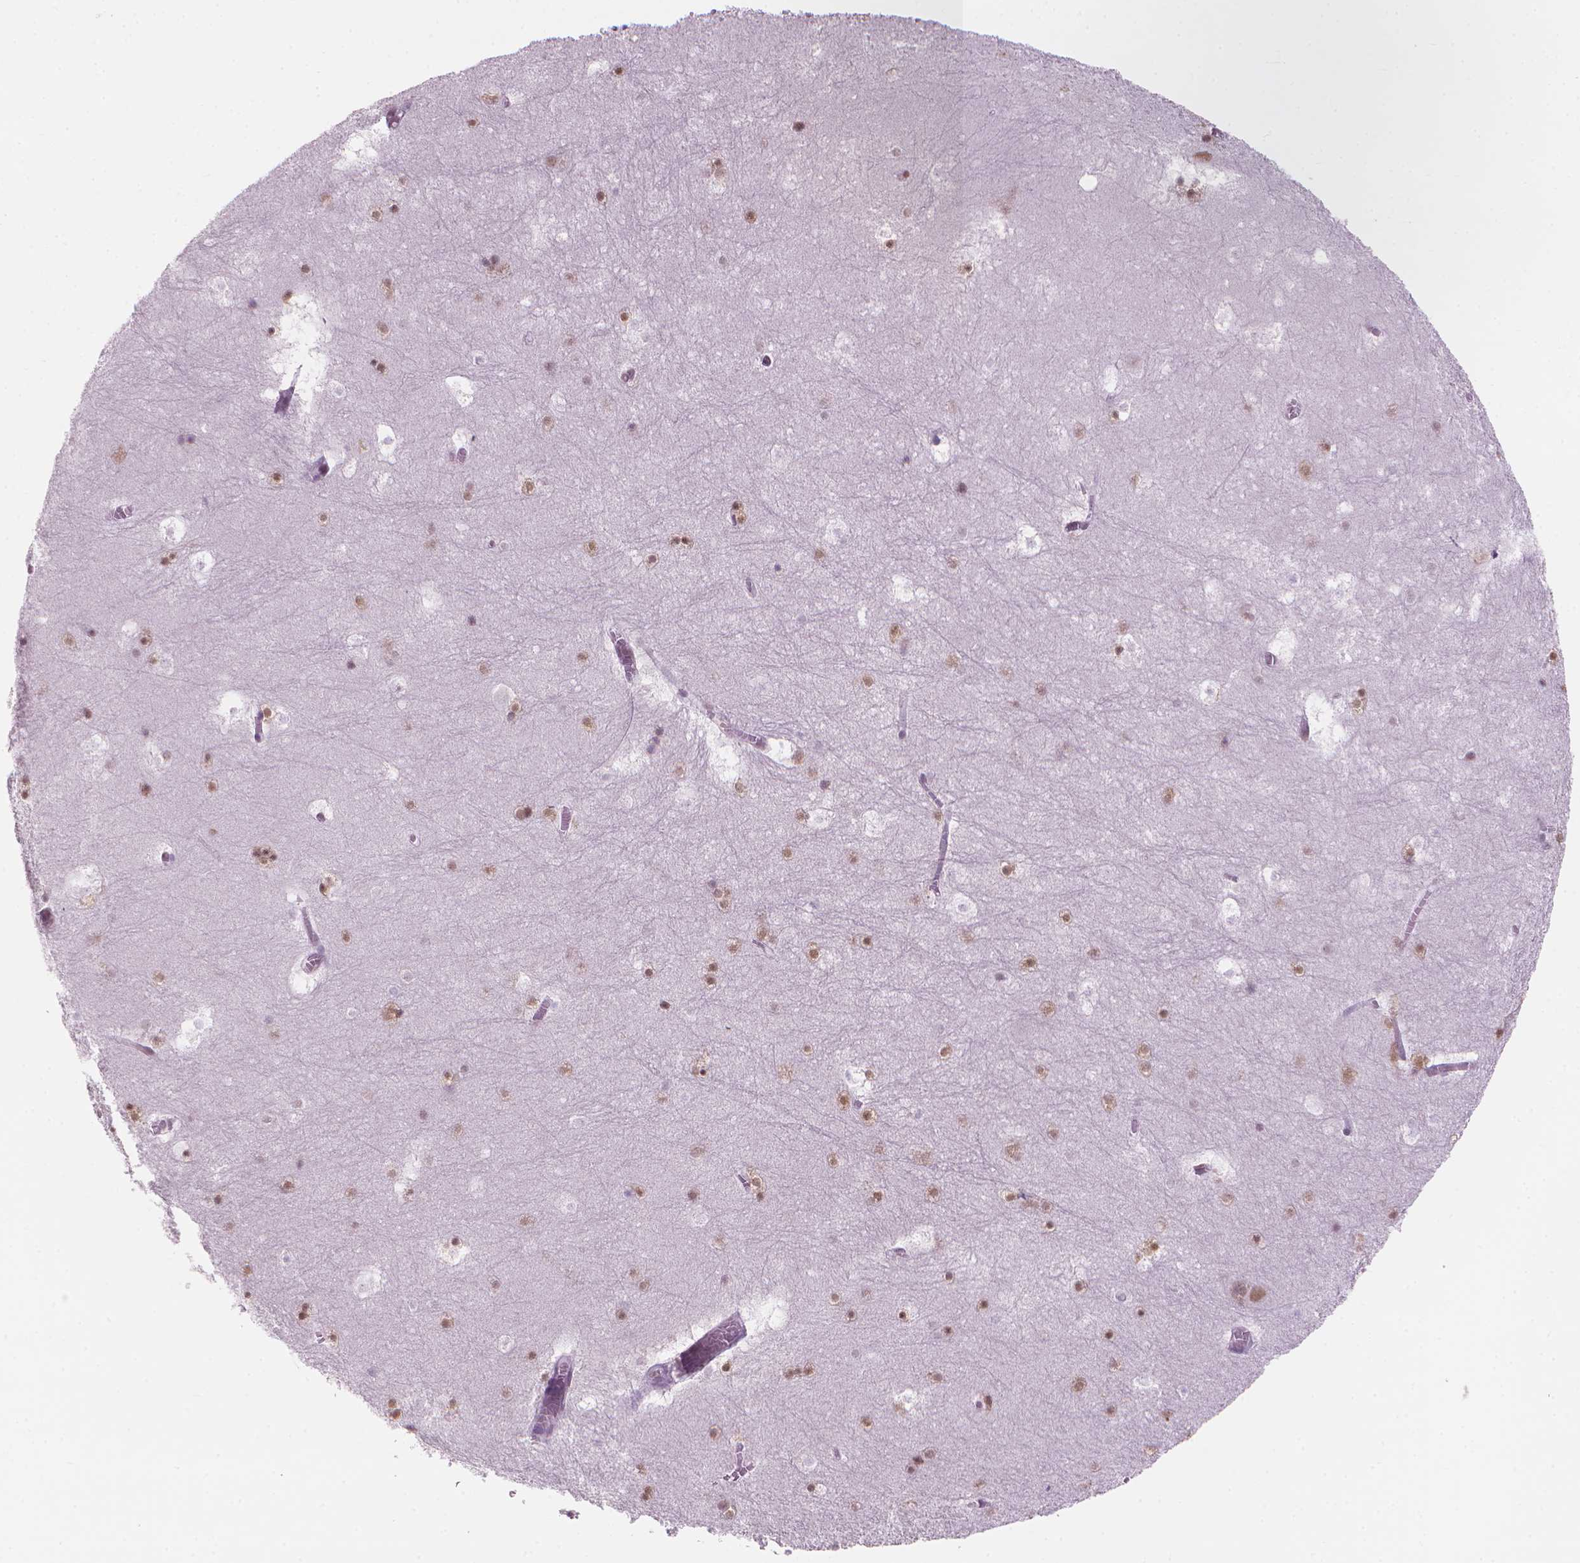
{"staining": {"intensity": "negative", "quantity": "none", "location": "none"}, "tissue": "hippocampus", "cell_type": "Glial cells", "image_type": "normal", "snomed": [{"axis": "morphology", "description": "Normal tissue, NOS"}, {"axis": "topography", "description": "Hippocampus"}], "caption": "DAB immunohistochemical staining of benign hippocampus reveals no significant expression in glial cells. (DAB IHC visualized using brightfield microscopy, high magnification).", "gene": "PIAS2", "patient": {"sex": "male", "age": 45}}